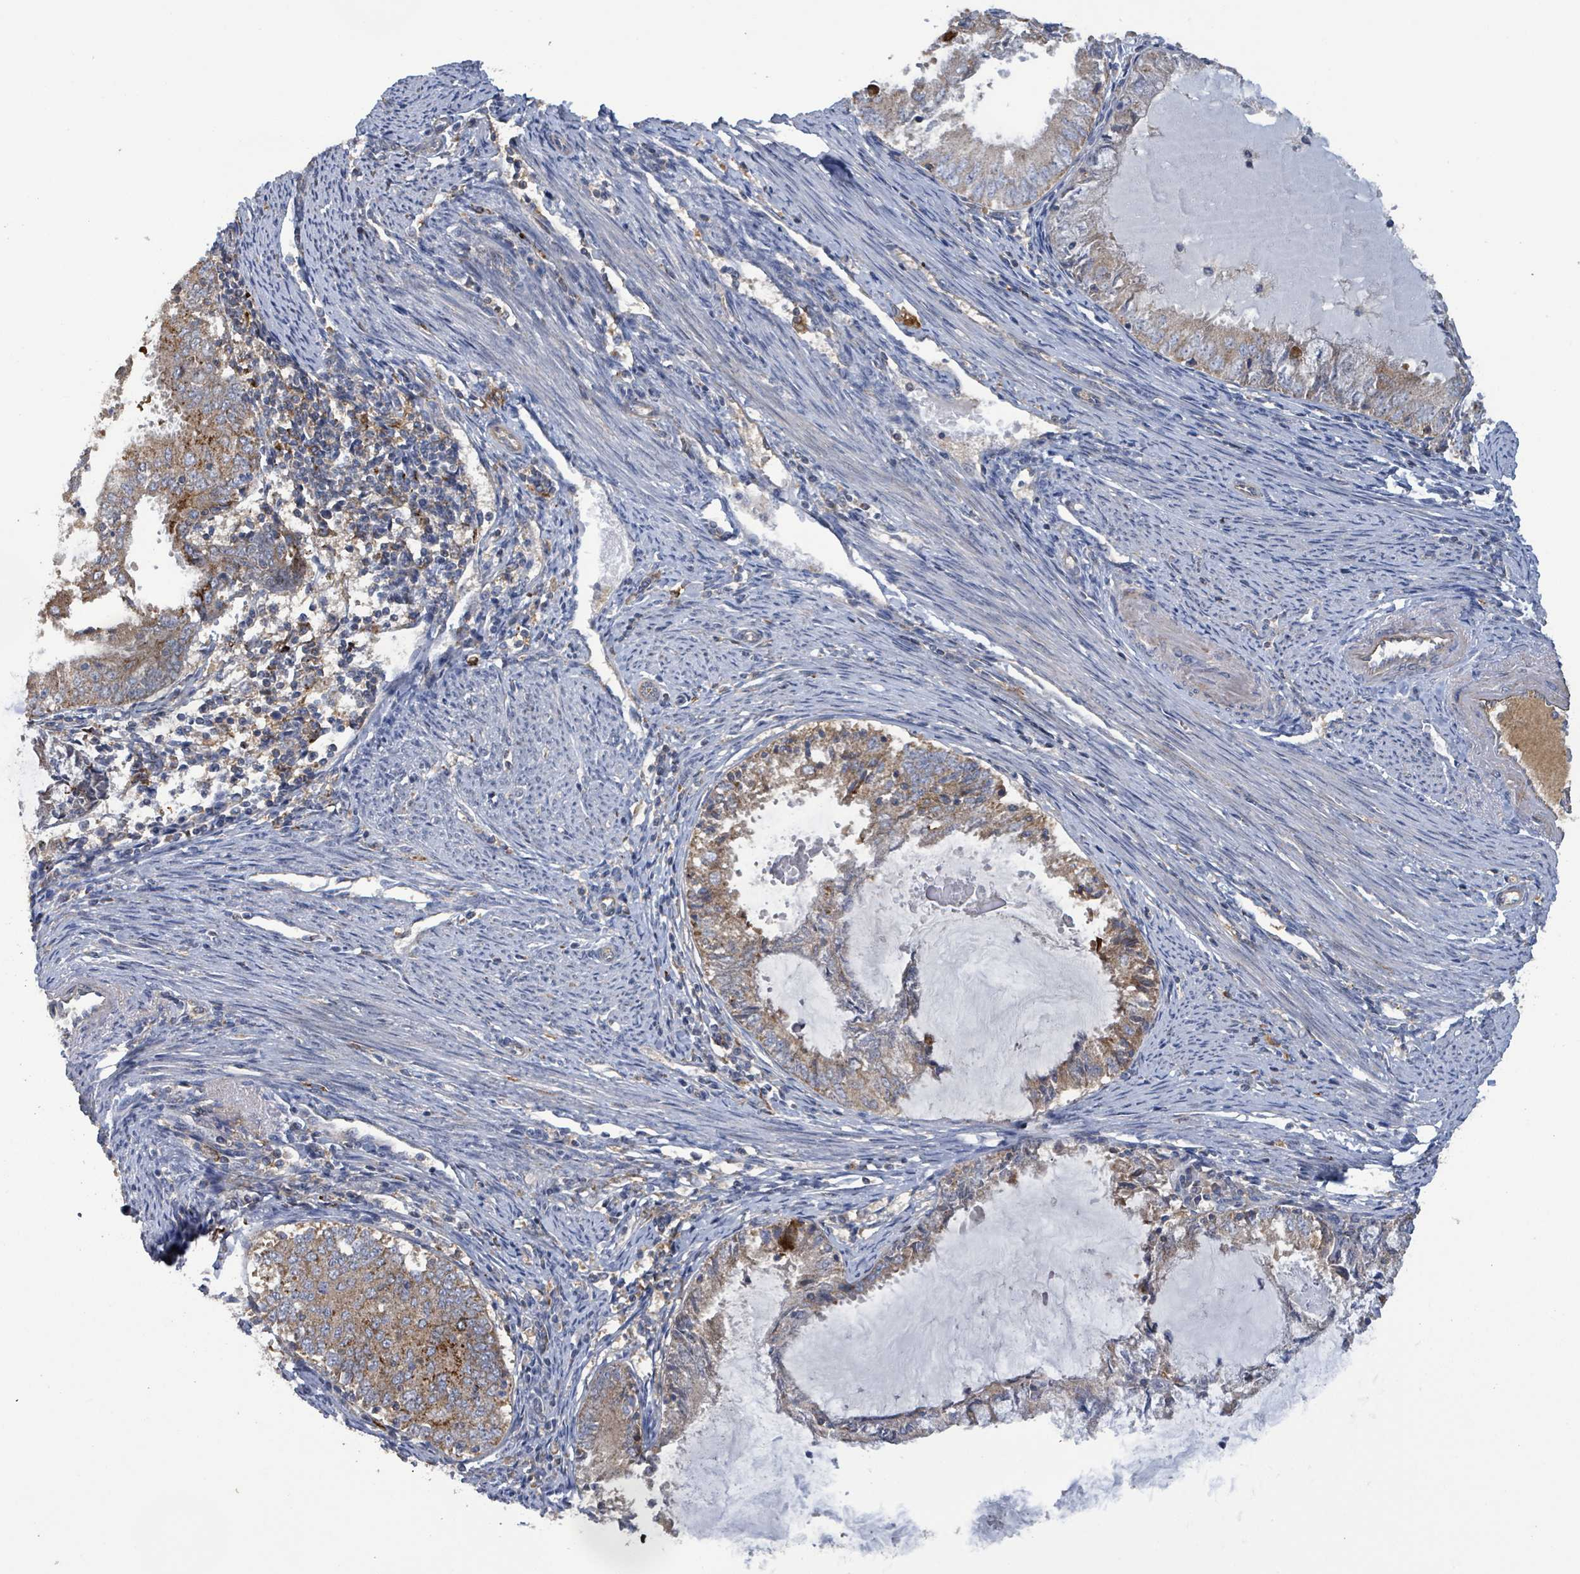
{"staining": {"intensity": "moderate", "quantity": ">75%", "location": "cytoplasmic/membranous"}, "tissue": "endometrial cancer", "cell_type": "Tumor cells", "image_type": "cancer", "snomed": [{"axis": "morphology", "description": "Adenocarcinoma, NOS"}, {"axis": "topography", "description": "Endometrium"}], "caption": "The histopathology image reveals staining of adenocarcinoma (endometrial), revealing moderate cytoplasmic/membranous protein staining (brown color) within tumor cells. The staining was performed using DAB (3,3'-diaminobenzidine) to visualize the protein expression in brown, while the nuclei were stained in blue with hematoxylin (Magnification: 20x).", "gene": "PLAAT1", "patient": {"sex": "female", "age": 57}}